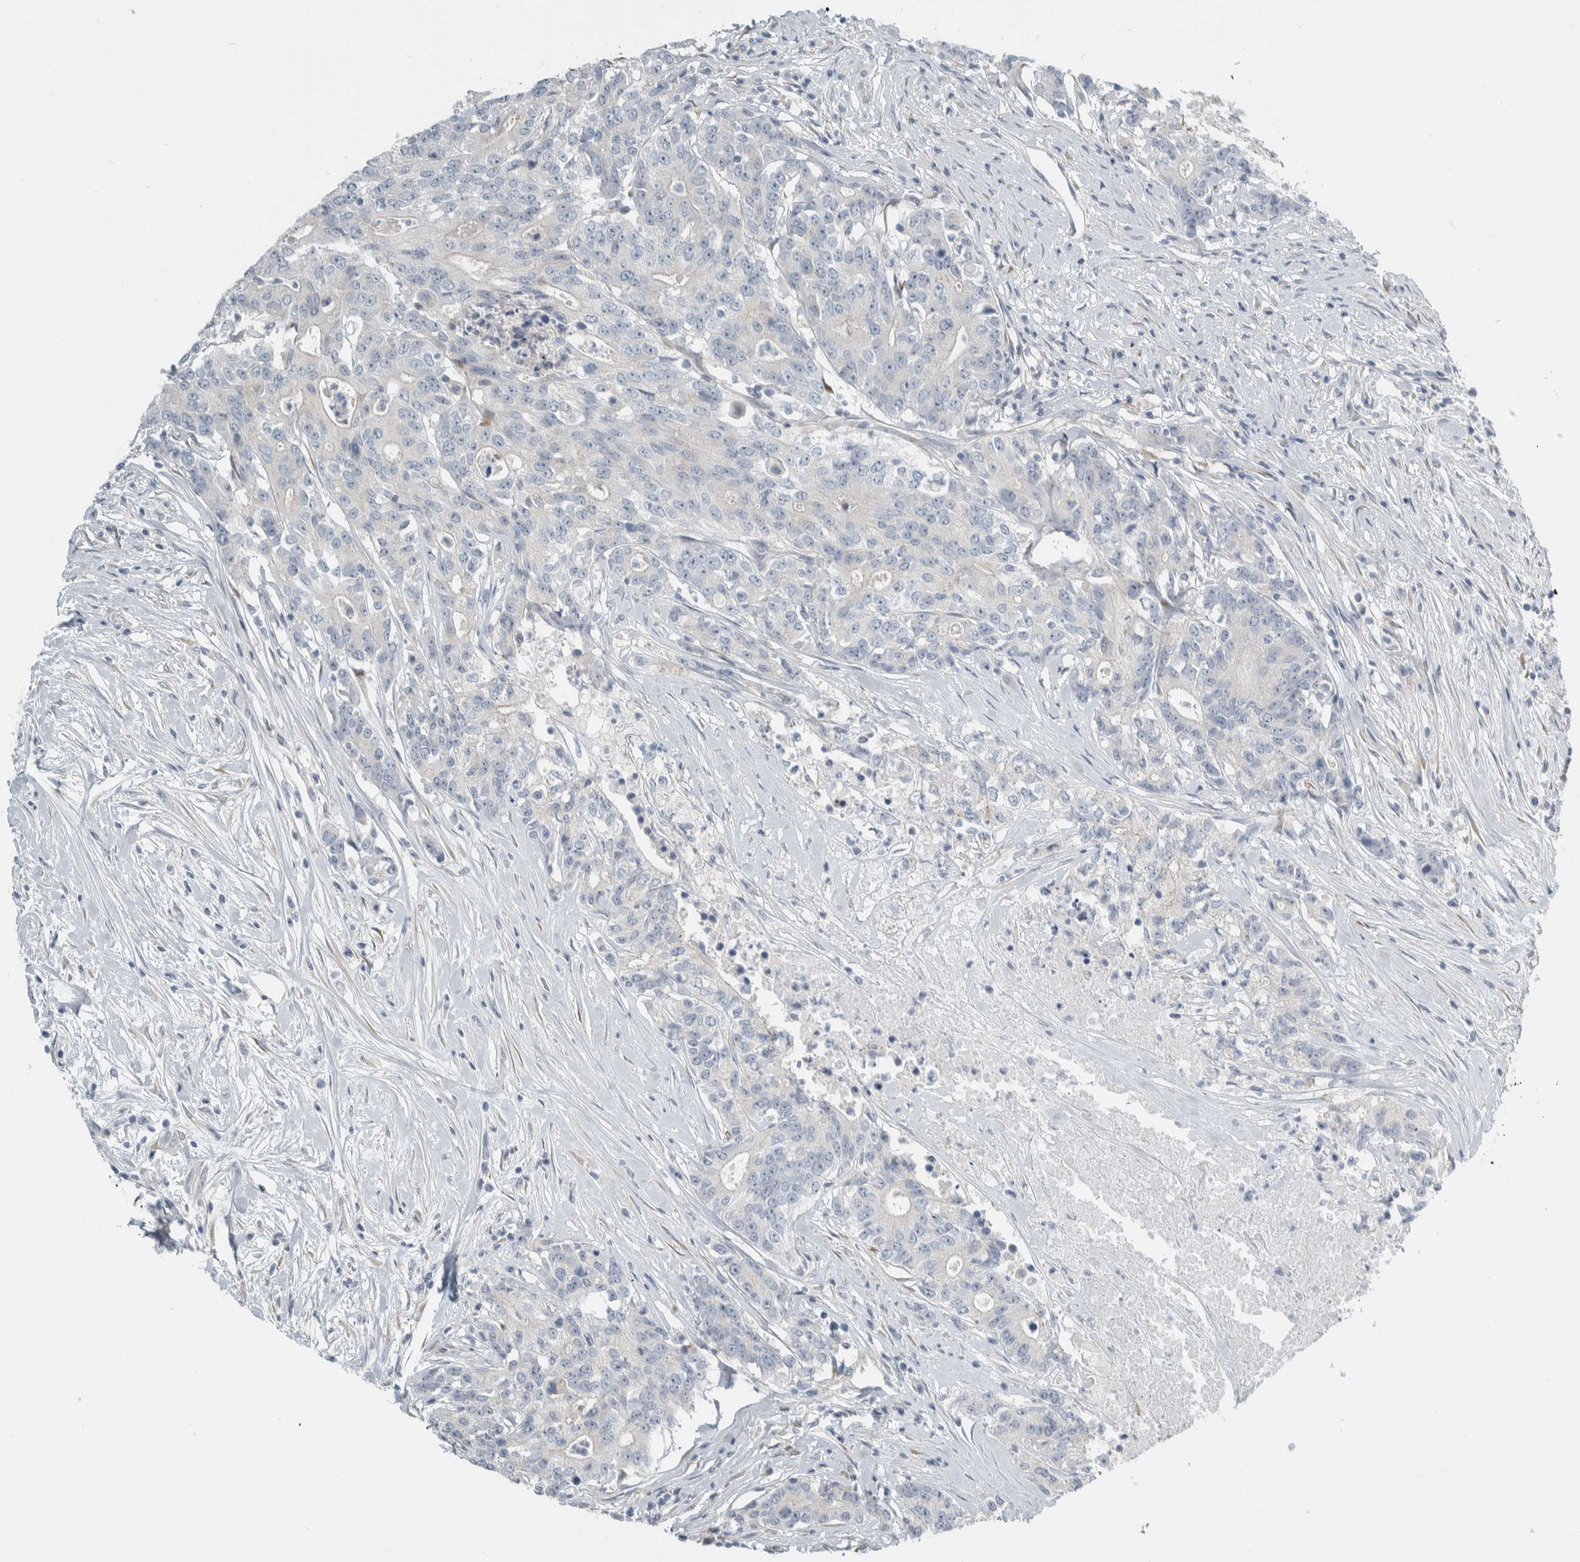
{"staining": {"intensity": "negative", "quantity": "none", "location": "none"}, "tissue": "colorectal cancer", "cell_type": "Tumor cells", "image_type": "cancer", "snomed": [{"axis": "morphology", "description": "Adenocarcinoma, NOS"}, {"axis": "topography", "description": "Colon"}], "caption": "High power microscopy histopathology image of an IHC histopathology image of colorectal cancer (adenocarcinoma), revealing no significant positivity in tumor cells.", "gene": "HGS", "patient": {"sex": "female", "age": 77}}